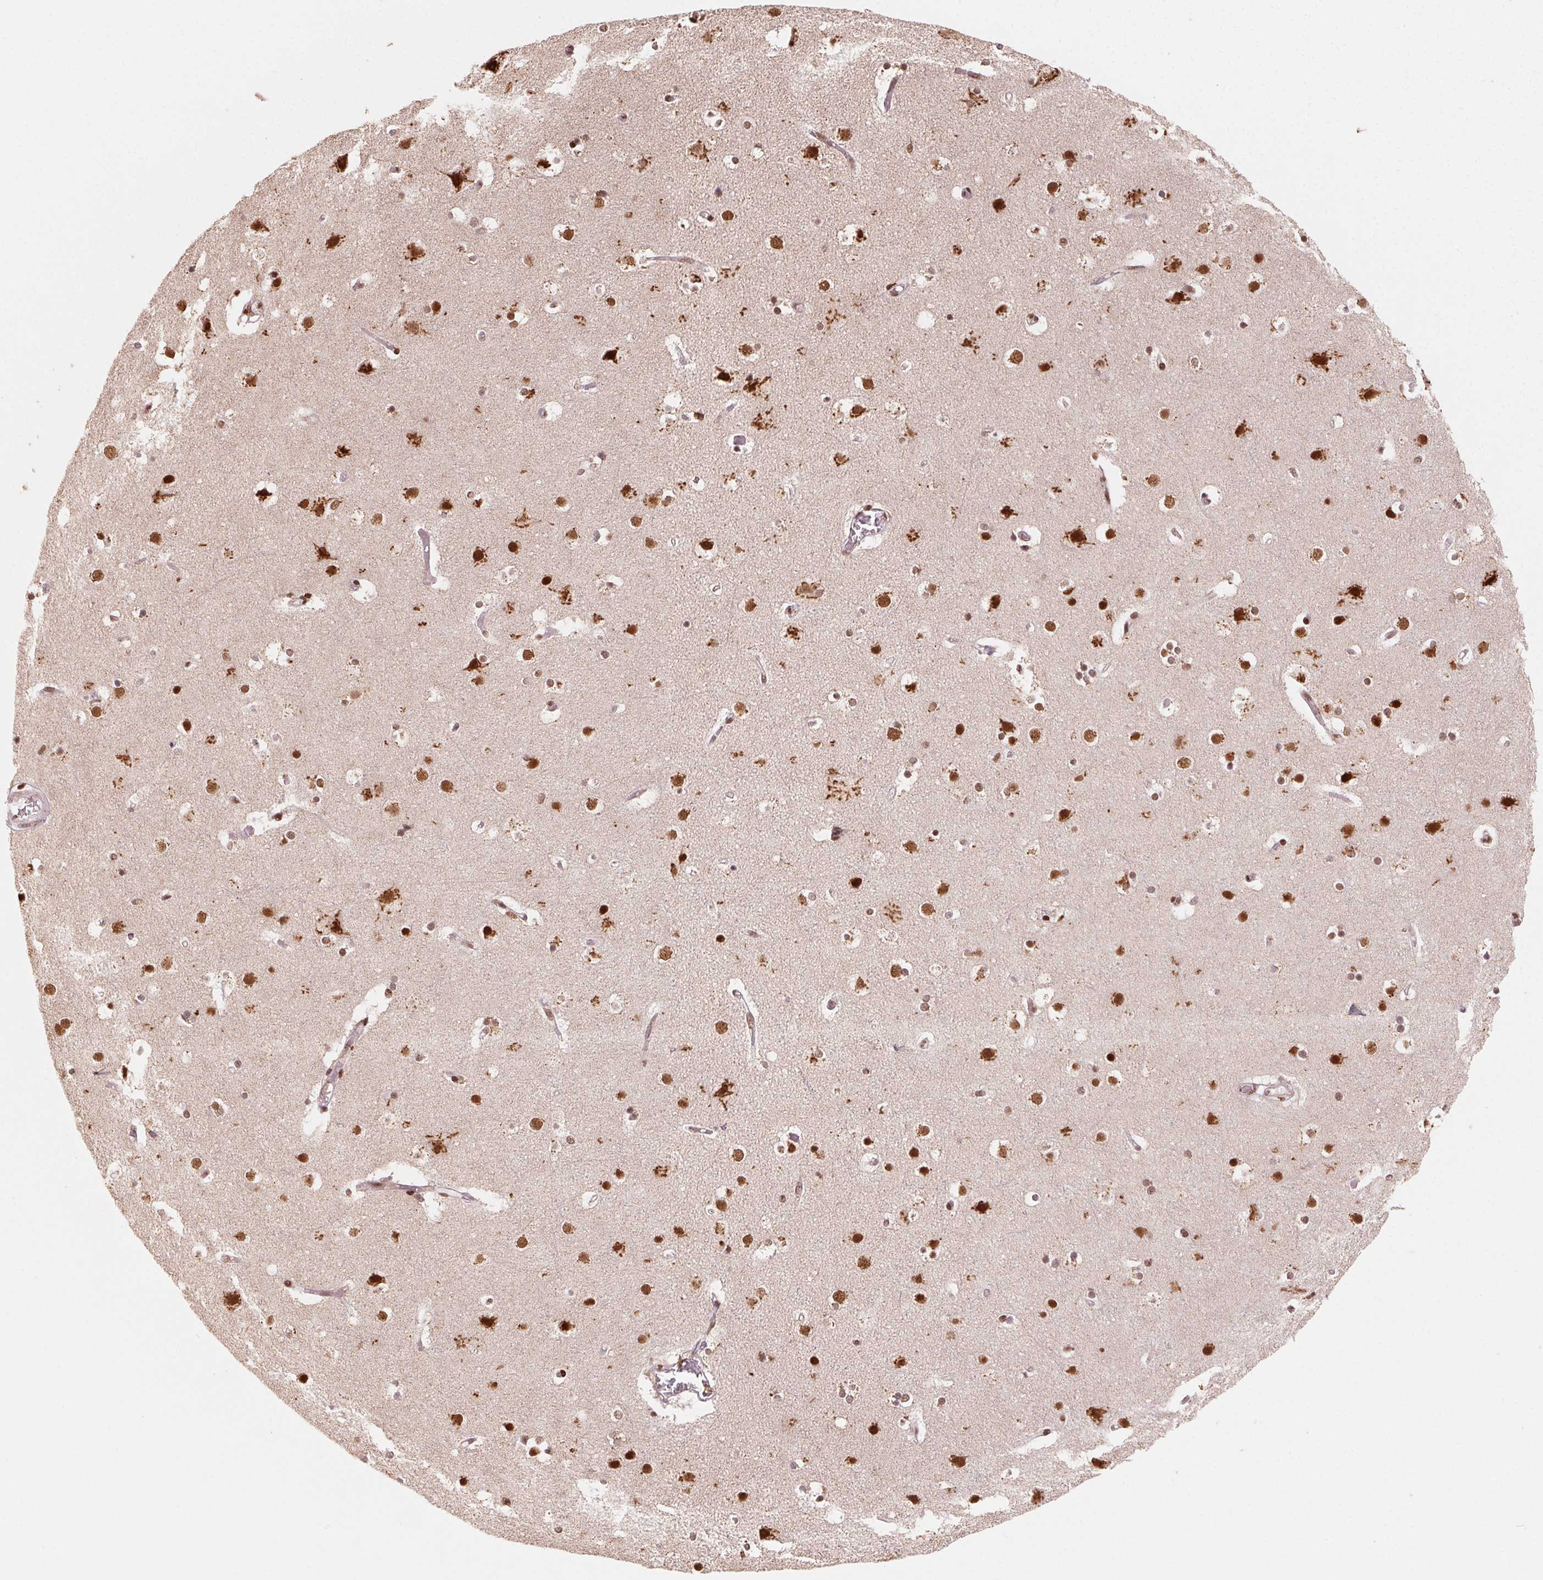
{"staining": {"intensity": "moderate", "quantity": "25%-75%", "location": "nuclear"}, "tissue": "cerebral cortex", "cell_type": "Endothelial cells", "image_type": "normal", "snomed": [{"axis": "morphology", "description": "Normal tissue, NOS"}, {"axis": "topography", "description": "Cerebral cortex"}], "caption": "This photomicrograph reveals immunohistochemistry staining of unremarkable human cerebral cortex, with medium moderate nuclear positivity in about 25%-75% of endothelial cells.", "gene": "TOPORS", "patient": {"sex": "female", "age": 52}}